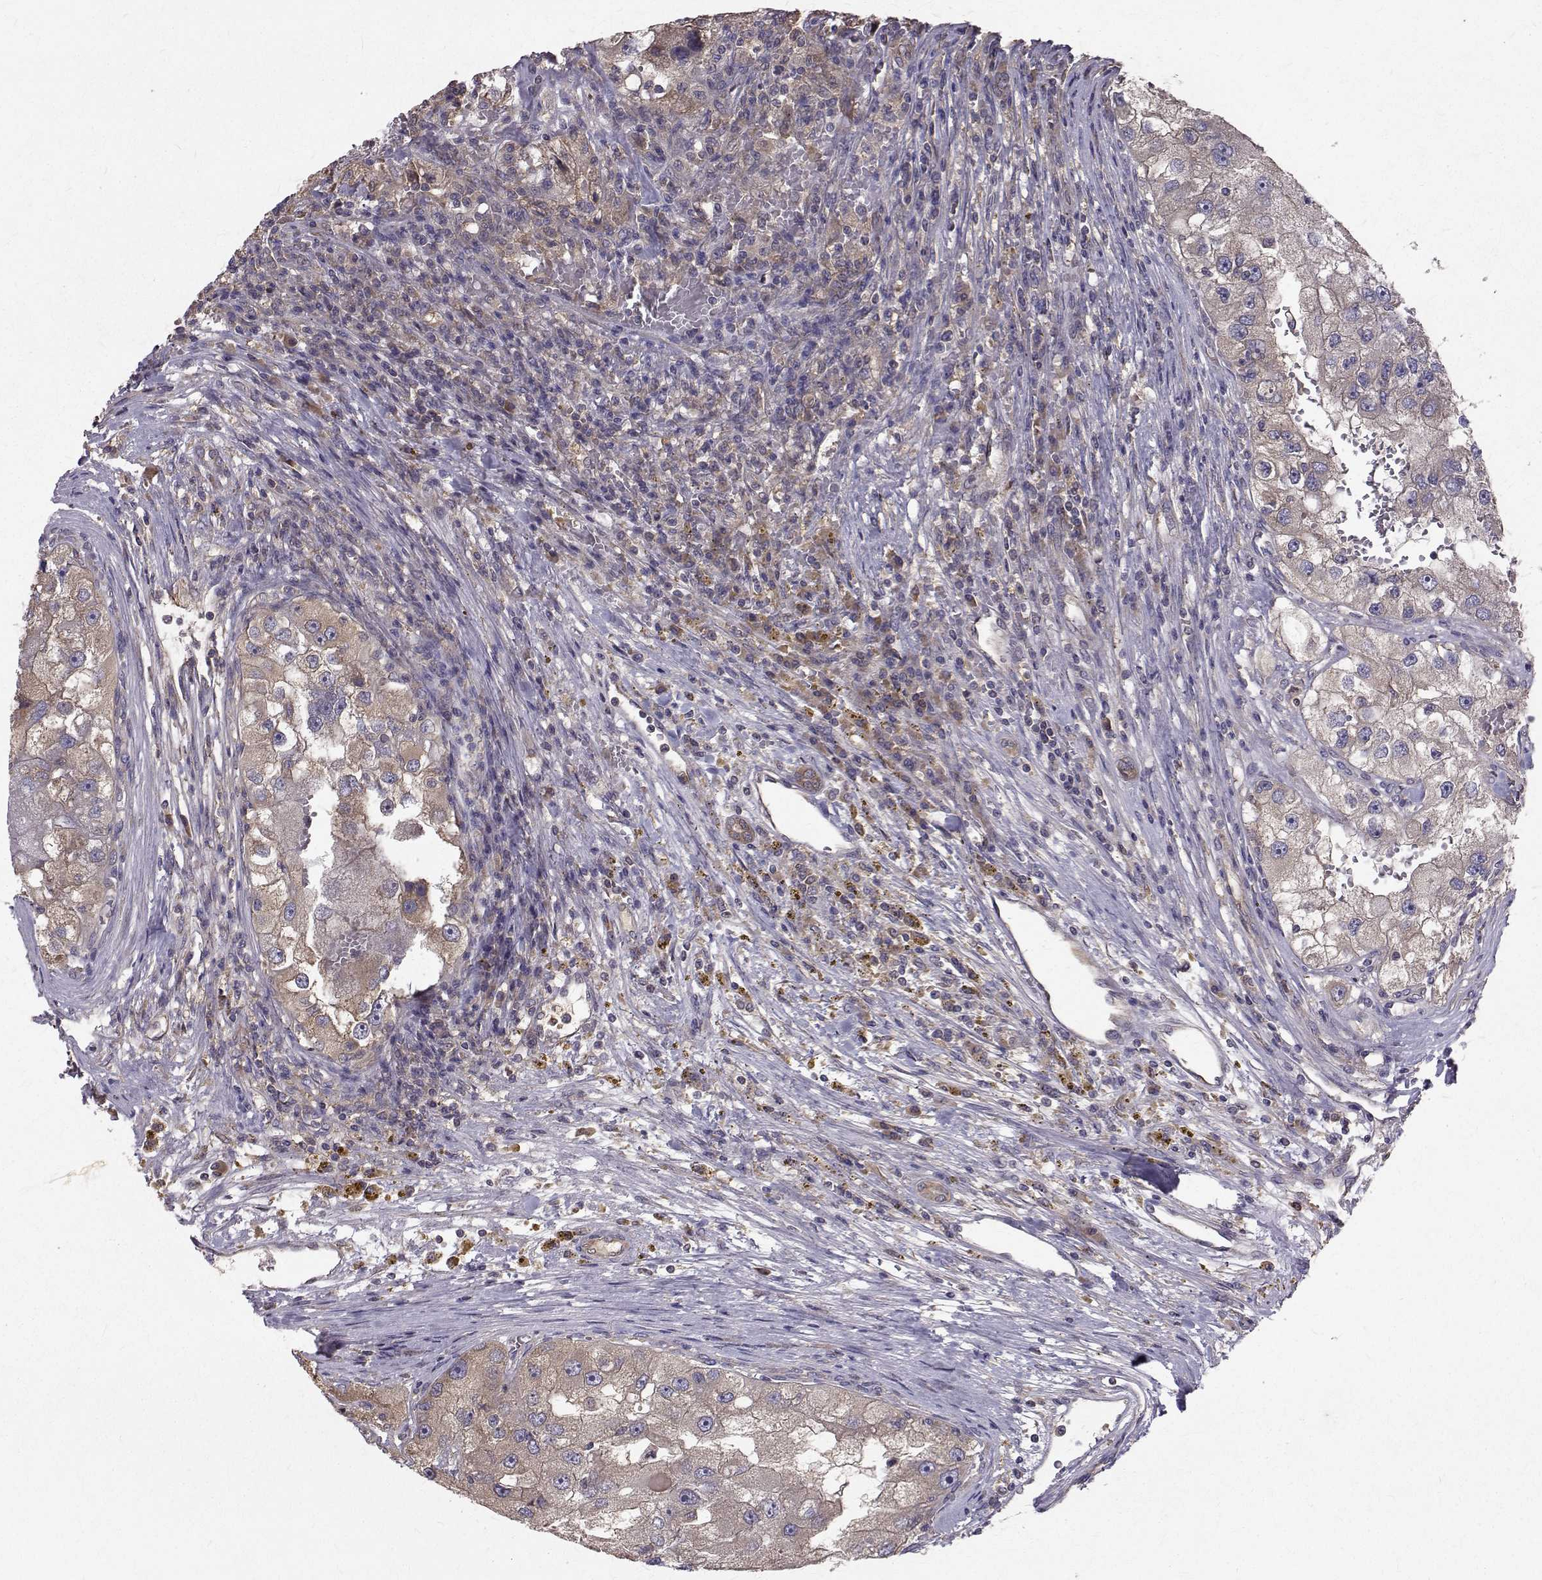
{"staining": {"intensity": "weak", "quantity": ">75%", "location": "cytoplasmic/membranous"}, "tissue": "renal cancer", "cell_type": "Tumor cells", "image_type": "cancer", "snomed": [{"axis": "morphology", "description": "Adenocarcinoma, NOS"}, {"axis": "topography", "description": "Kidney"}], "caption": "High-magnification brightfield microscopy of adenocarcinoma (renal) stained with DAB (3,3'-diaminobenzidine) (brown) and counterstained with hematoxylin (blue). tumor cells exhibit weak cytoplasmic/membranous staining is appreciated in about>75% of cells. The protein is shown in brown color, while the nuclei are stained blue.", "gene": "FARSB", "patient": {"sex": "male", "age": 63}}